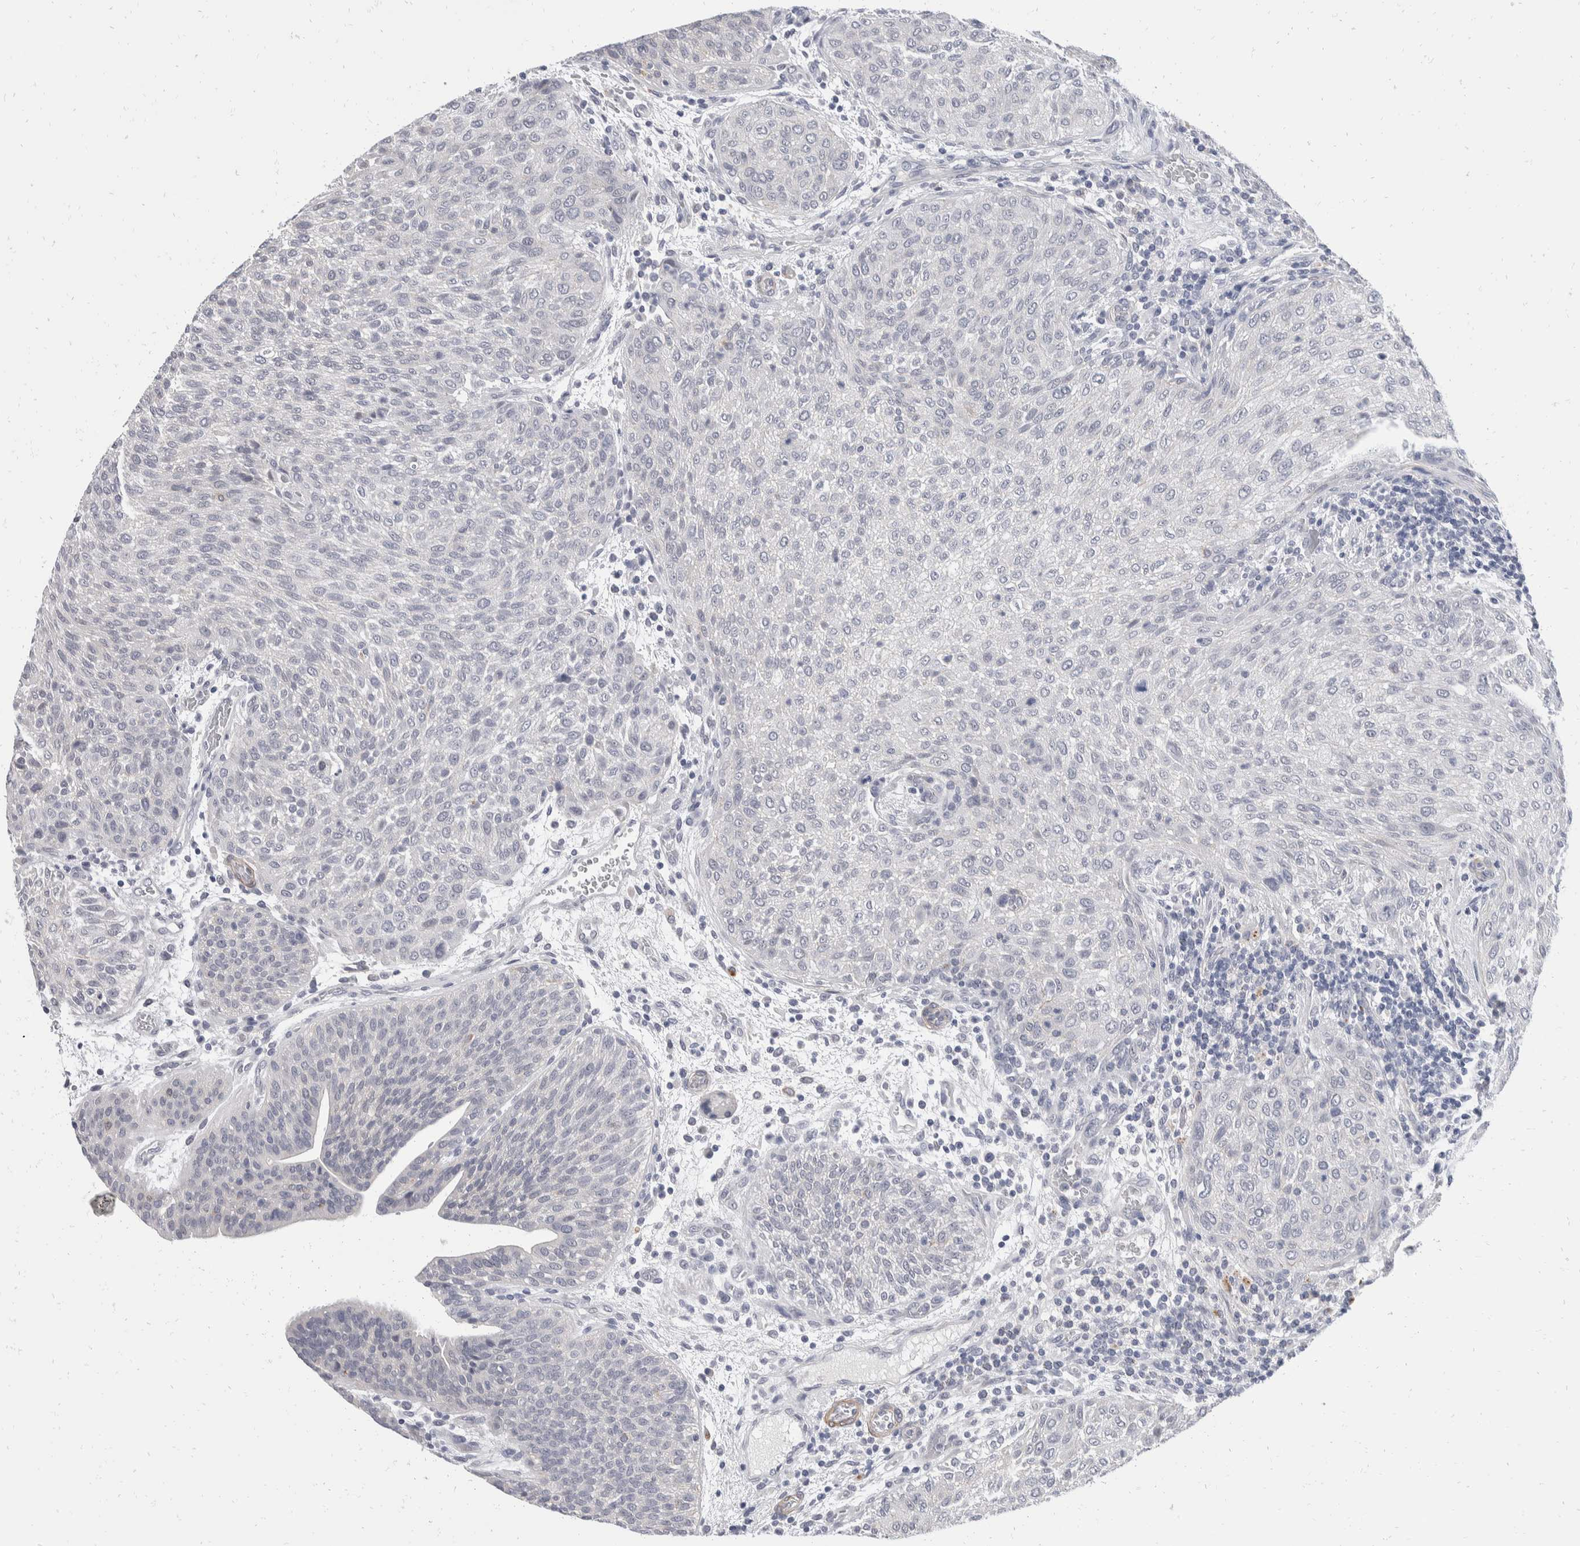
{"staining": {"intensity": "negative", "quantity": "none", "location": "none"}, "tissue": "urothelial cancer", "cell_type": "Tumor cells", "image_type": "cancer", "snomed": [{"axis": "morphology", "description": "Urothelial carcinoma, Low grade"}, {"axis": "morphology", "description": "Urothelial carcinoma, High grade"}, {"axis": "topography", "description": "Urinary bladder"}], "caption": "A photomicrograph of urothelial cancer stained for a protein displays no brown staining in tumor cells. The staining was performed using DAB (3,3'-diaminobenzidine) to visualize the protein expression in brown, while the nuclei were stained in blue with hematoxylin (Magnification: 20x).", "gene": "CATSPERD", "patient": {"sex": "male", "age": 35}}